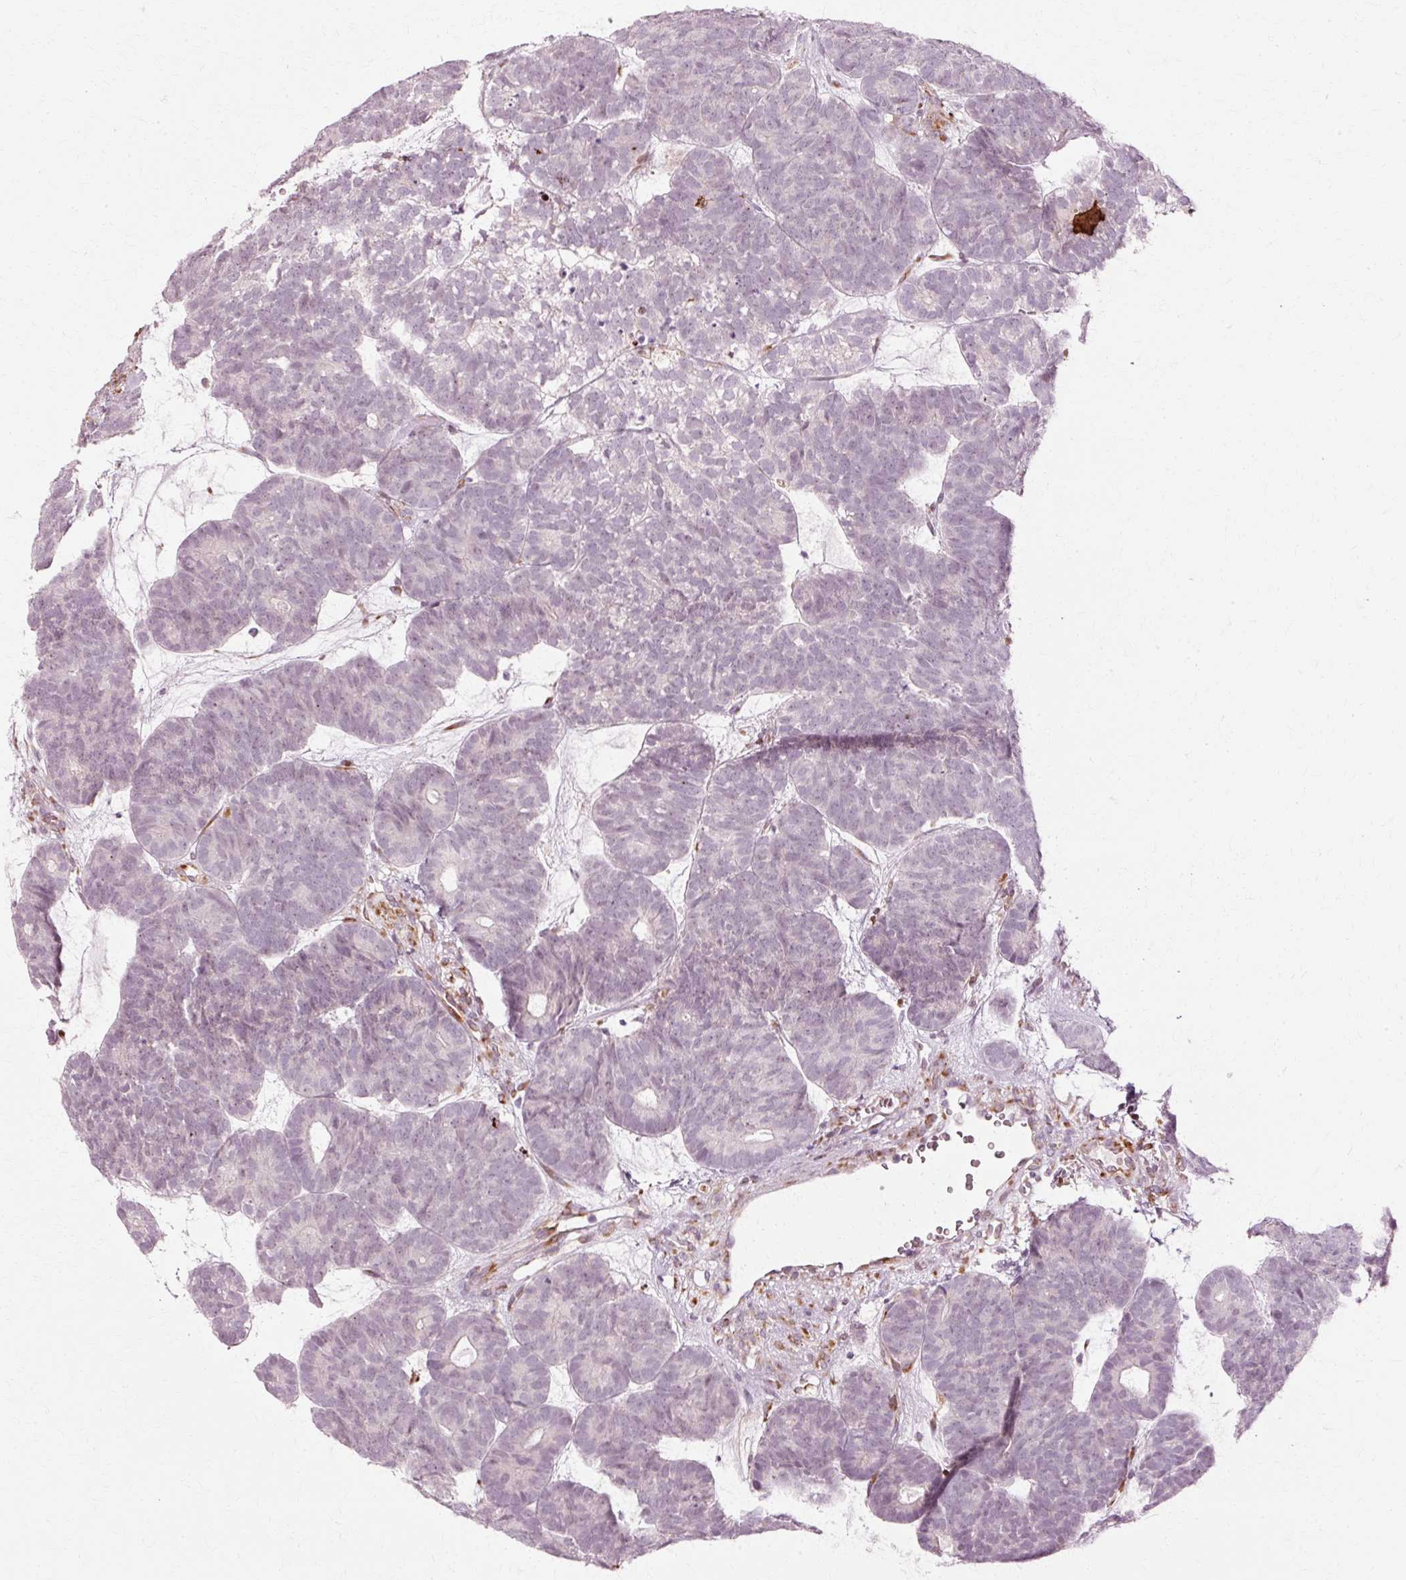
{"staining": {"intensity": "negative", "quantity": "none", "location": "none"}, "tissue": "head and neck cancer", "cell_type": "Tumor cells", "image_type": "cancer", "snomed": [{"axis": "morphology", "description": "Adenocarcinoma, NOS"}, {"axis": "topography", "description": "Head-Neck"}], "caption": "DAB immunohistochemical staining of human head and neck cancer (adenocarcinoma) displays no significant positivity in tumor cells. (DAB immunohistochemistry (IHC), high magnification).", "gene": "RGPD5", "patient": {"sex": "female", "age": 81}}